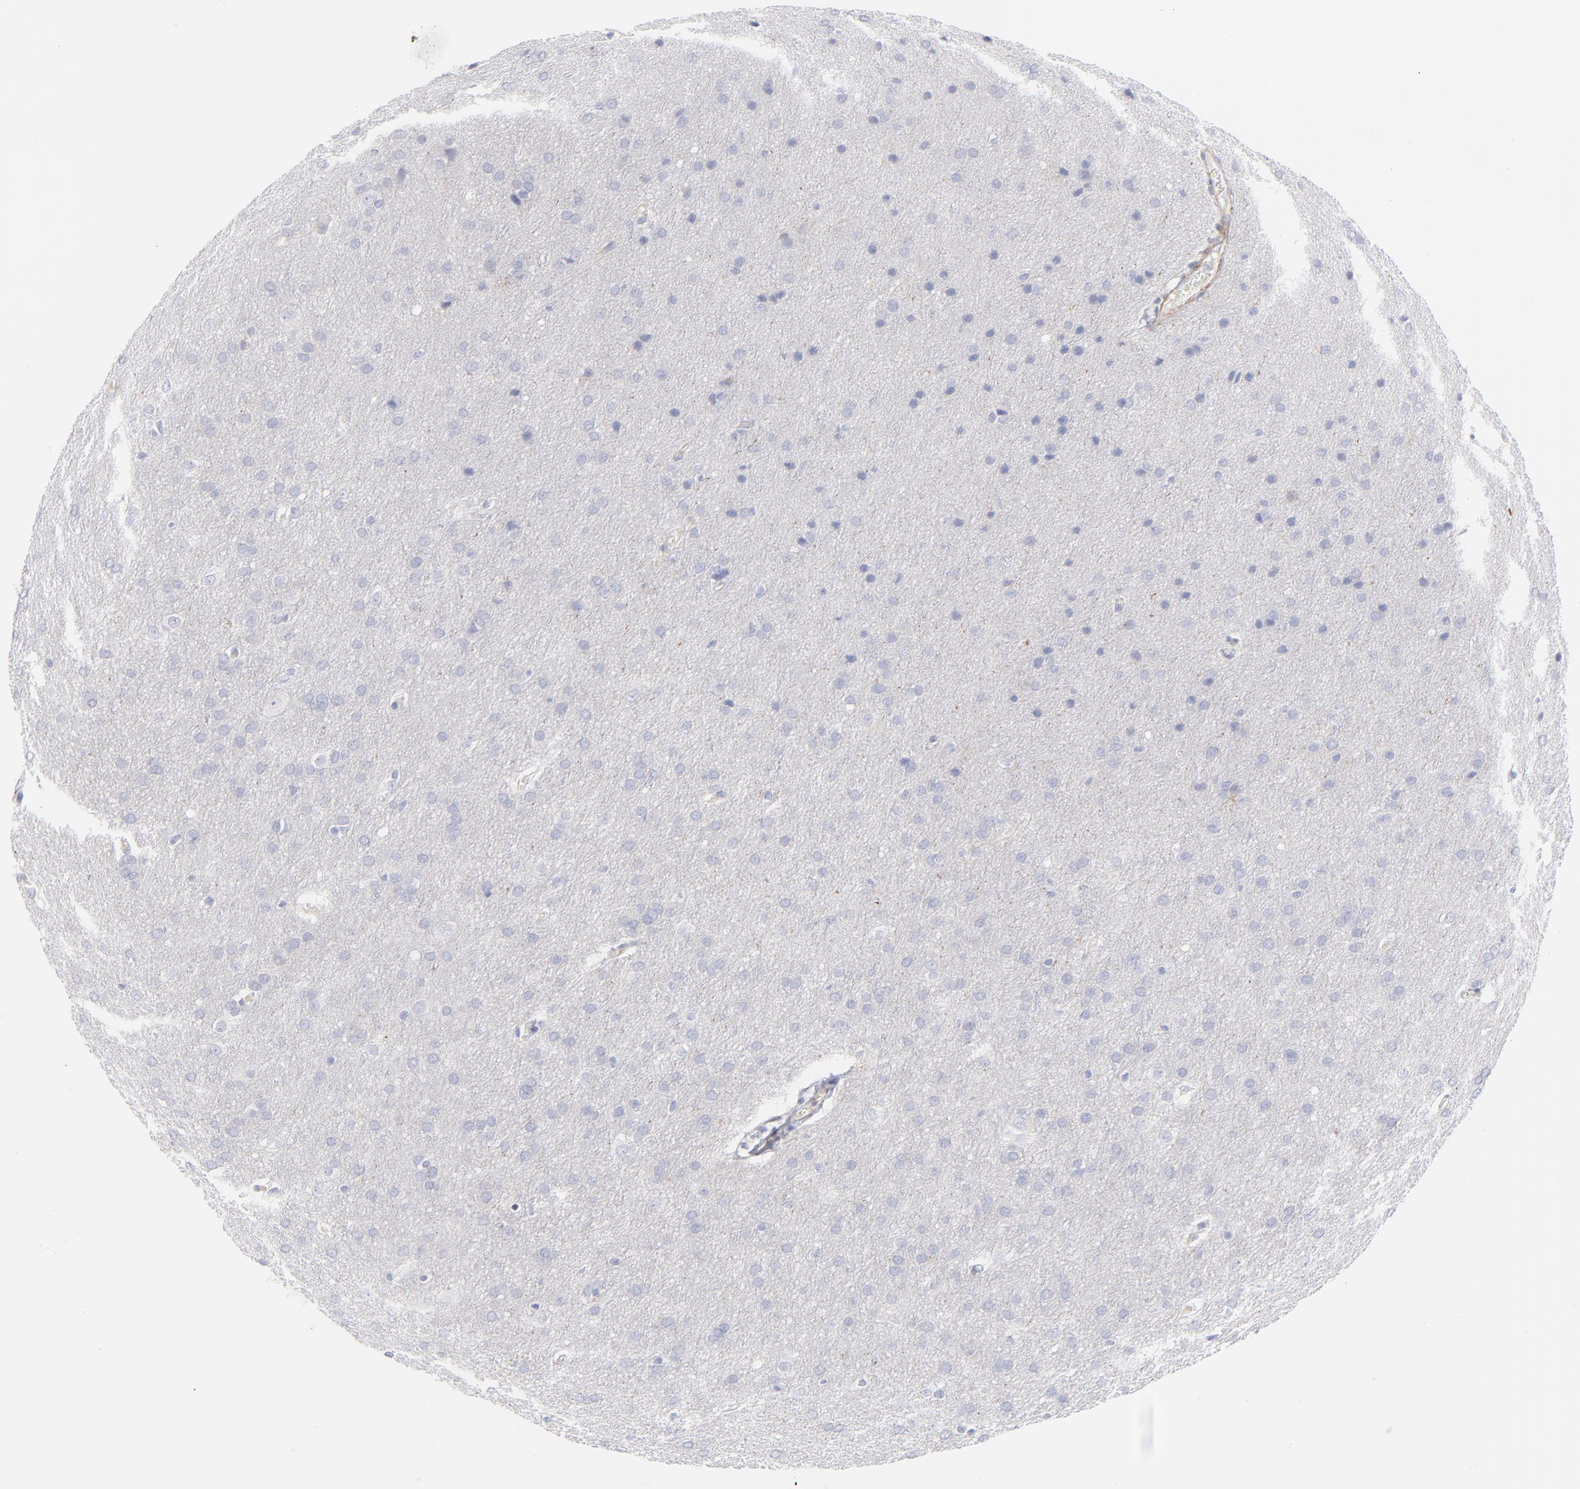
{"staining": {"intensity": "negative", "quantity": "none", "location": "none"}, "tissue": "glioma", "cell_type": "Tumor cells", "image_type": "cancer", "snomed": [{"axis": "morphology", "description": "Glioma, malignant, Low grade"}, {"axis": "topography", "description": "Brain"}], "caption": "High power microscopy image of an immunohistochemistry (IHC) micrograph of malignant glioma (low-grade), revealing no significant staining in tumor cells. (DAB immunohistochemistry with hematoxylin counter stain).", "gene": "ACTA2", "patient": {"sex": "female", "age": 32}}